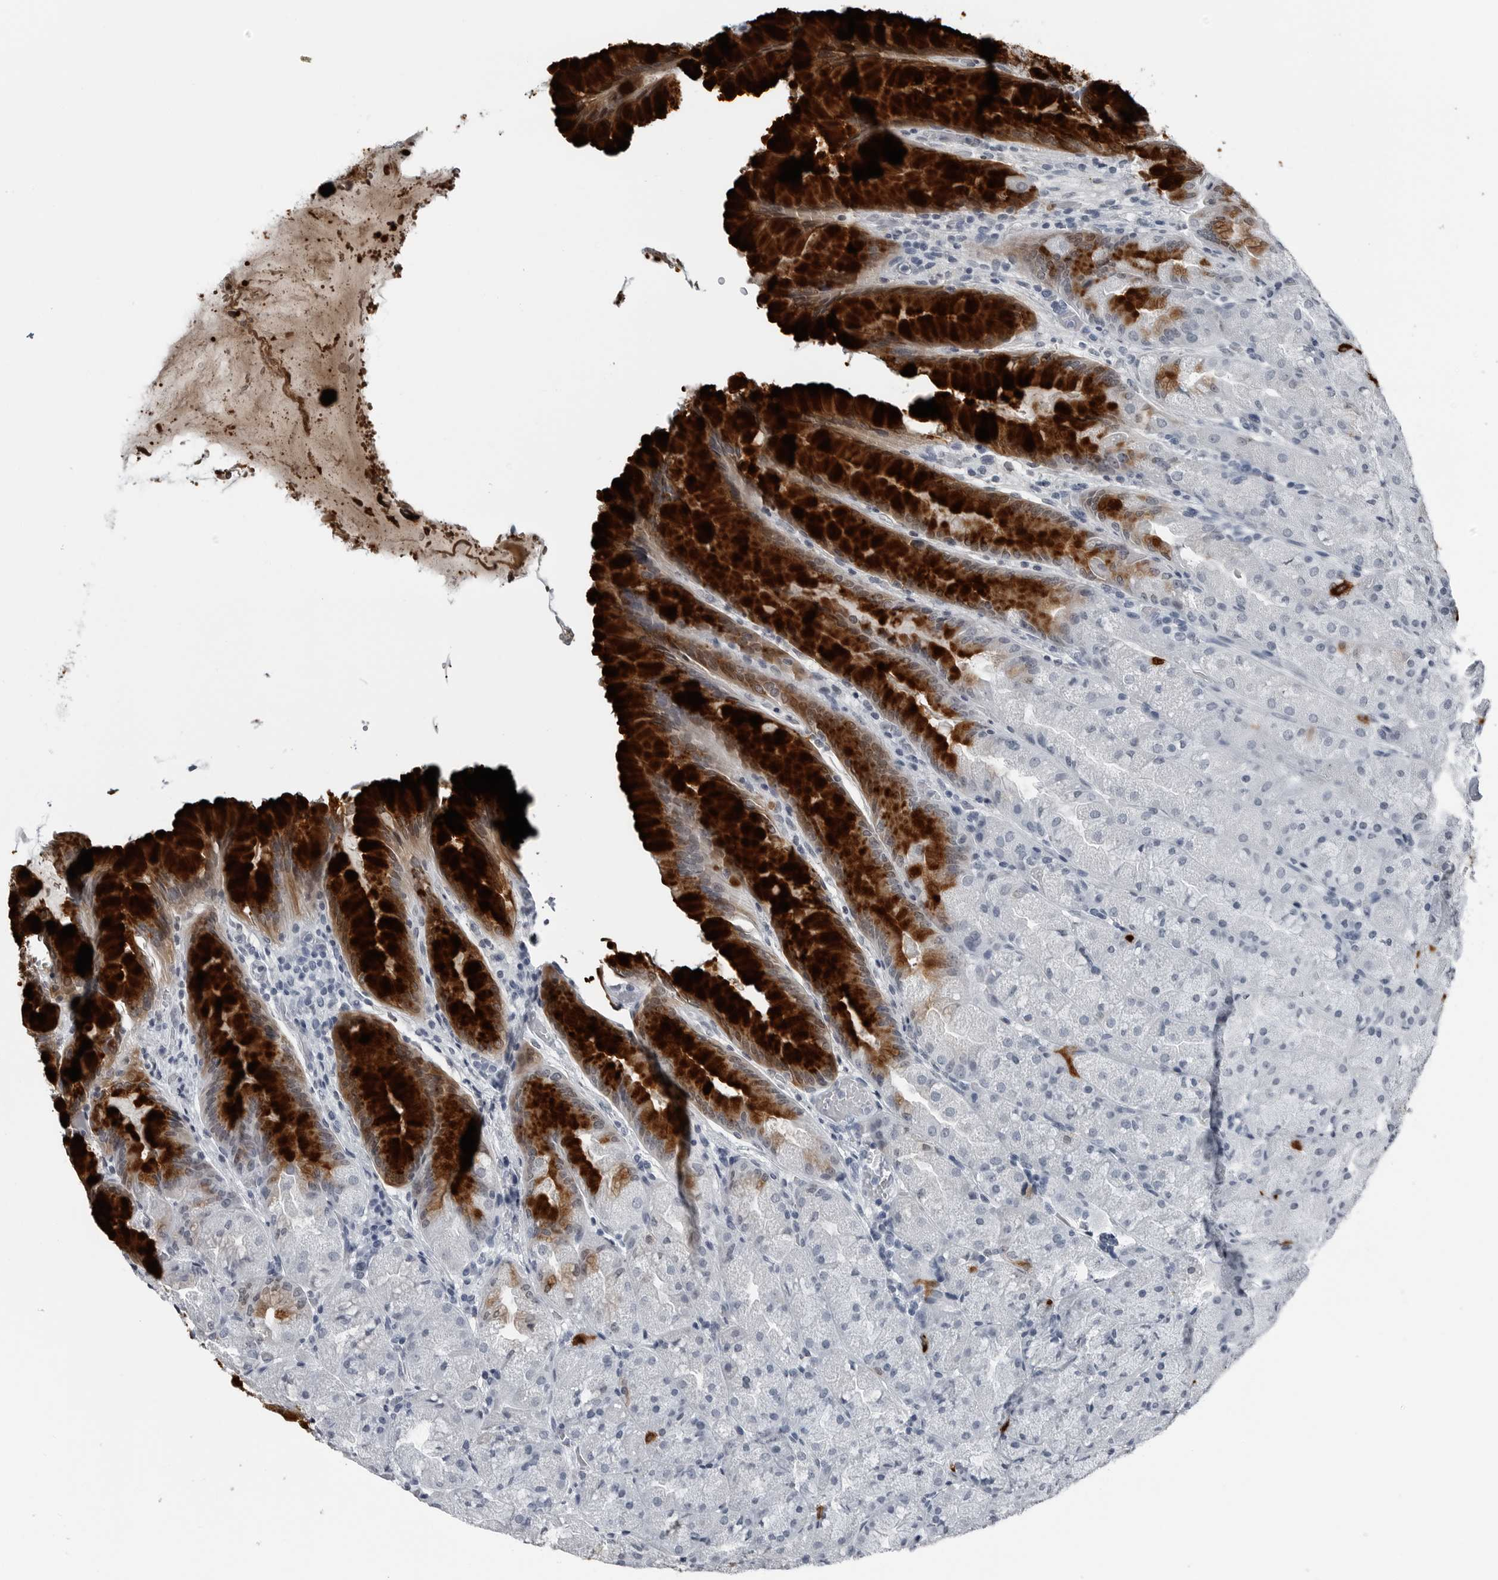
{"staining": {"intensity": "strong", "quantity": "25%-75%", "location": "cytoplasmic/membranous"}, "tissue": "stomach", "cell_type": "Glandular cells", "image_type": "normal", "snomed": [{"axis": "morphology", "description": "Normal tissue, NOS"}, {"axis": "topography", "description": "Stomach, upper"}, {"axis": "topography", "description": "Stomach"}], "caption": "IHC micrograph of benign human stomach stained for a protein (brown), which demonstrates high levels of strong cytoplasmic/membranous staining in approximately 25%-75% of glandular cells.", "gene": "SPINK1", "patient": {"sex": "male", "age": 48}}